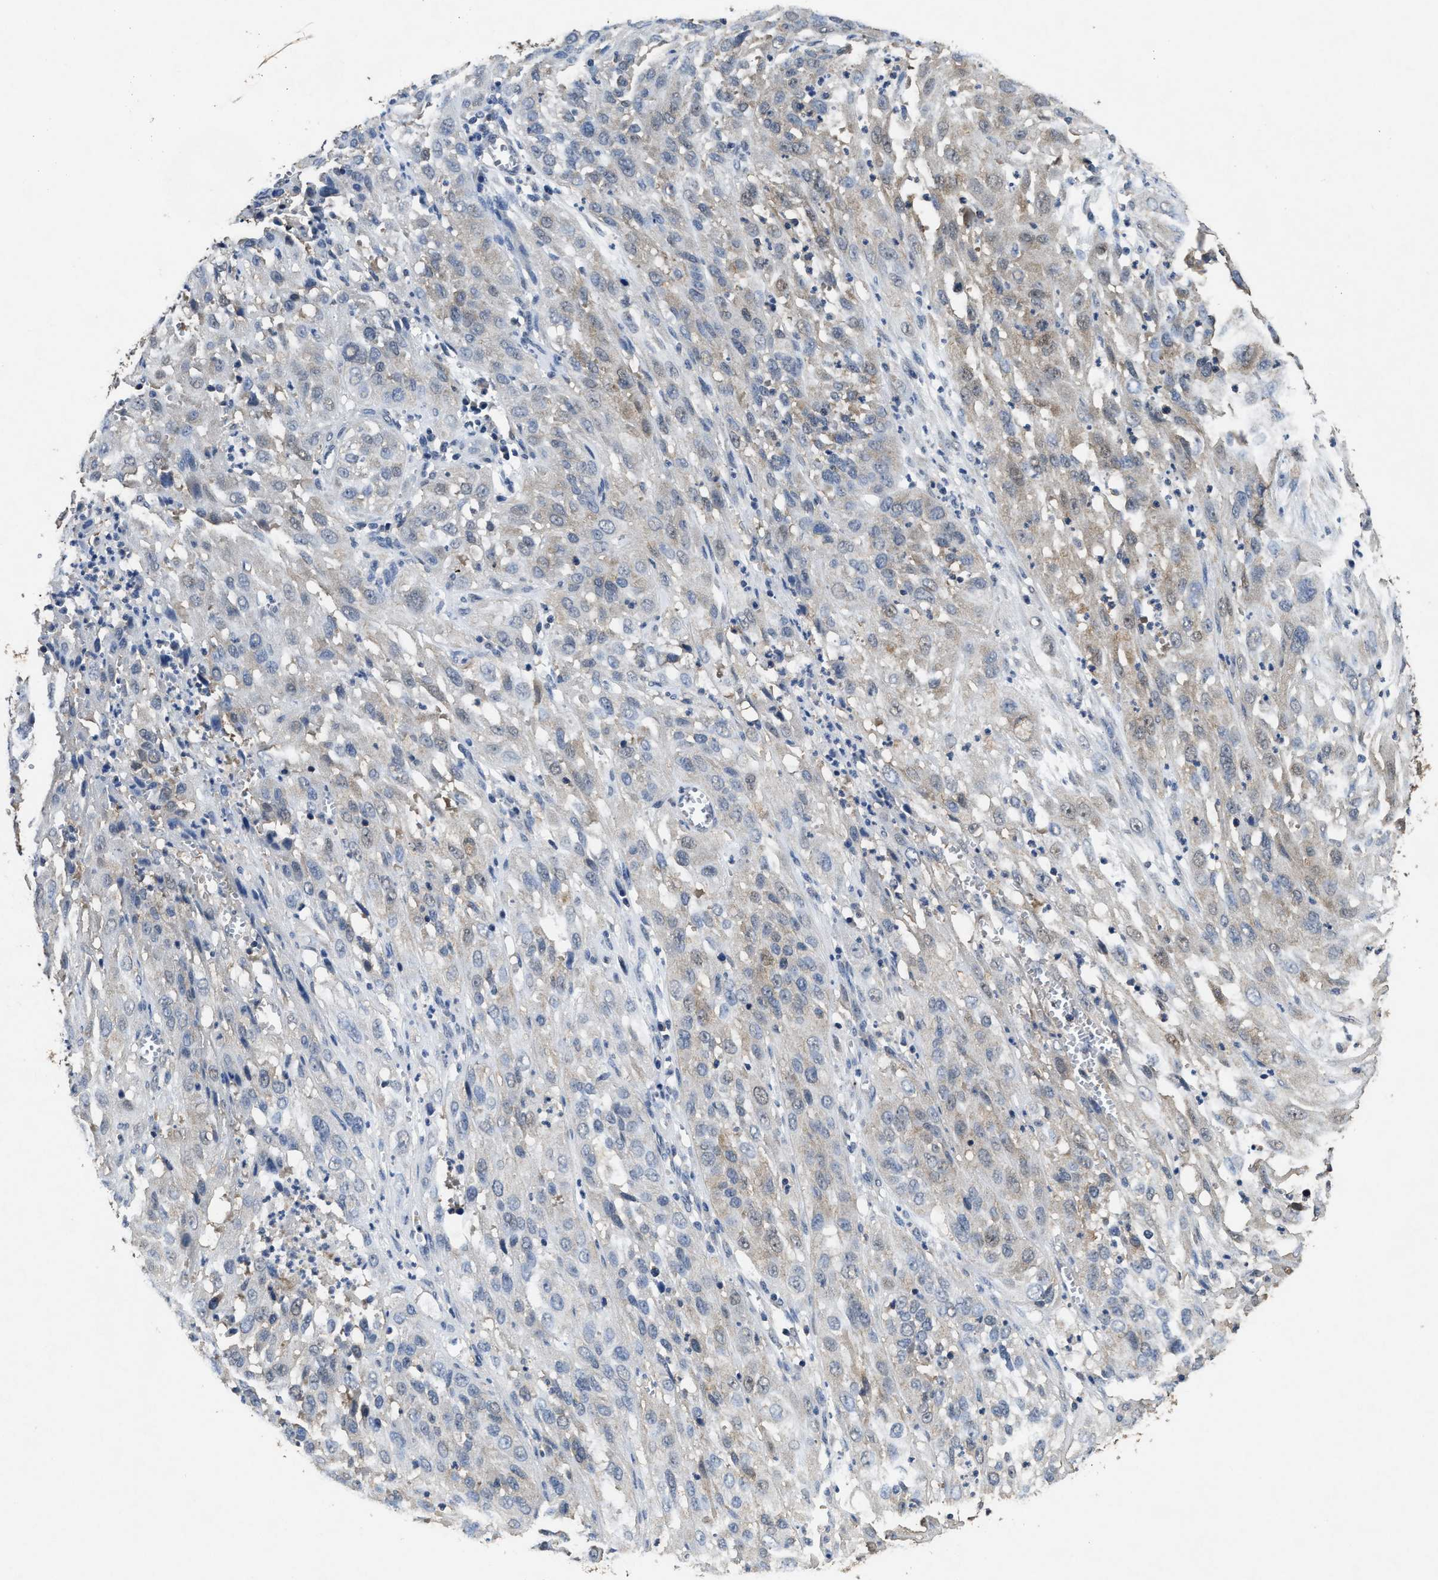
{"staining": {"intensity": "weak", "quantity": "<25%", "location": "cytoplasmic/membranous"}, "tissue": "cervical cancer", "cell_type": "Tumor cells", "image_type": "cancer", "snomed": [{"axis": "morphology", "description": "Squamous cell carcinoma, NOS"}, {"axis": "topography", "description": "Cervix"}], "caption": "IHC photomicrograph of cervical cancer (squamous cell carcinoma) stained for a protein (brown), which exhibits no expression in tumor cells. (Immunohistochemistry, brightfield microscopy, high magnification).", "gene": "ACAT2", "patient": {"sex": "female", "age": 32}}